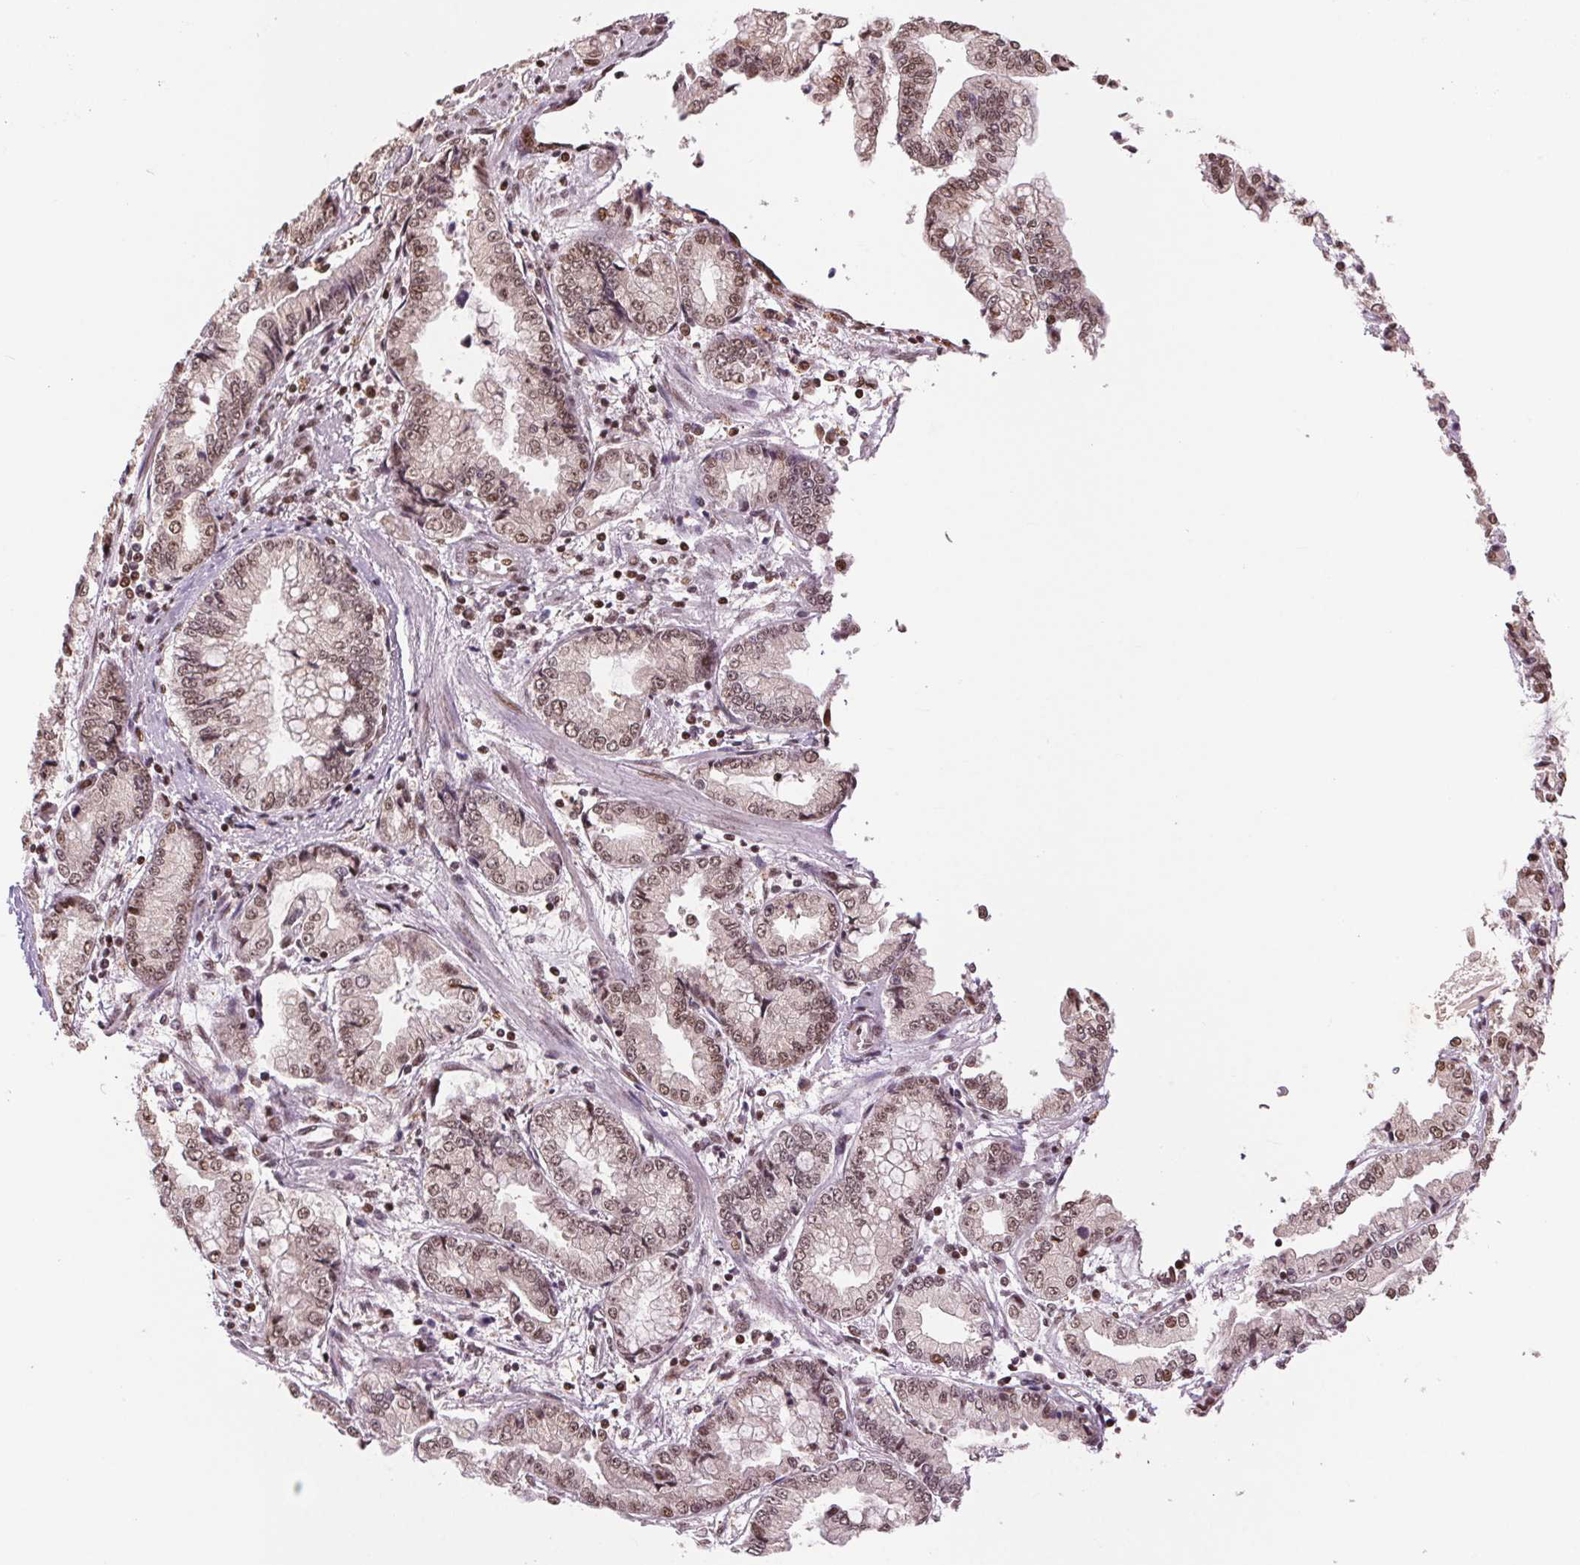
{"staining": {"intensity": "moderate", "quantity": ">75%", "location": "nuclear"}, "tissue": "stomach cancer", "cell_type": "Tumor cells", "image_type": "cancer", "snomed": [{"axis": "morphology", "description": "Adenocarcinoma, NOS"}, {"axis": "topography", "description": "Stomach, upper"}], "caption": "Immunohistochemistry of stomach adenocarcinoma displays medium levels of moderate nuclear expression in approximately >75% of tumor cells. (IHC, brightfield microscopy, high magnification).", "gene": "RAD23A", "patient": {"sex": "female", "age": 74}}